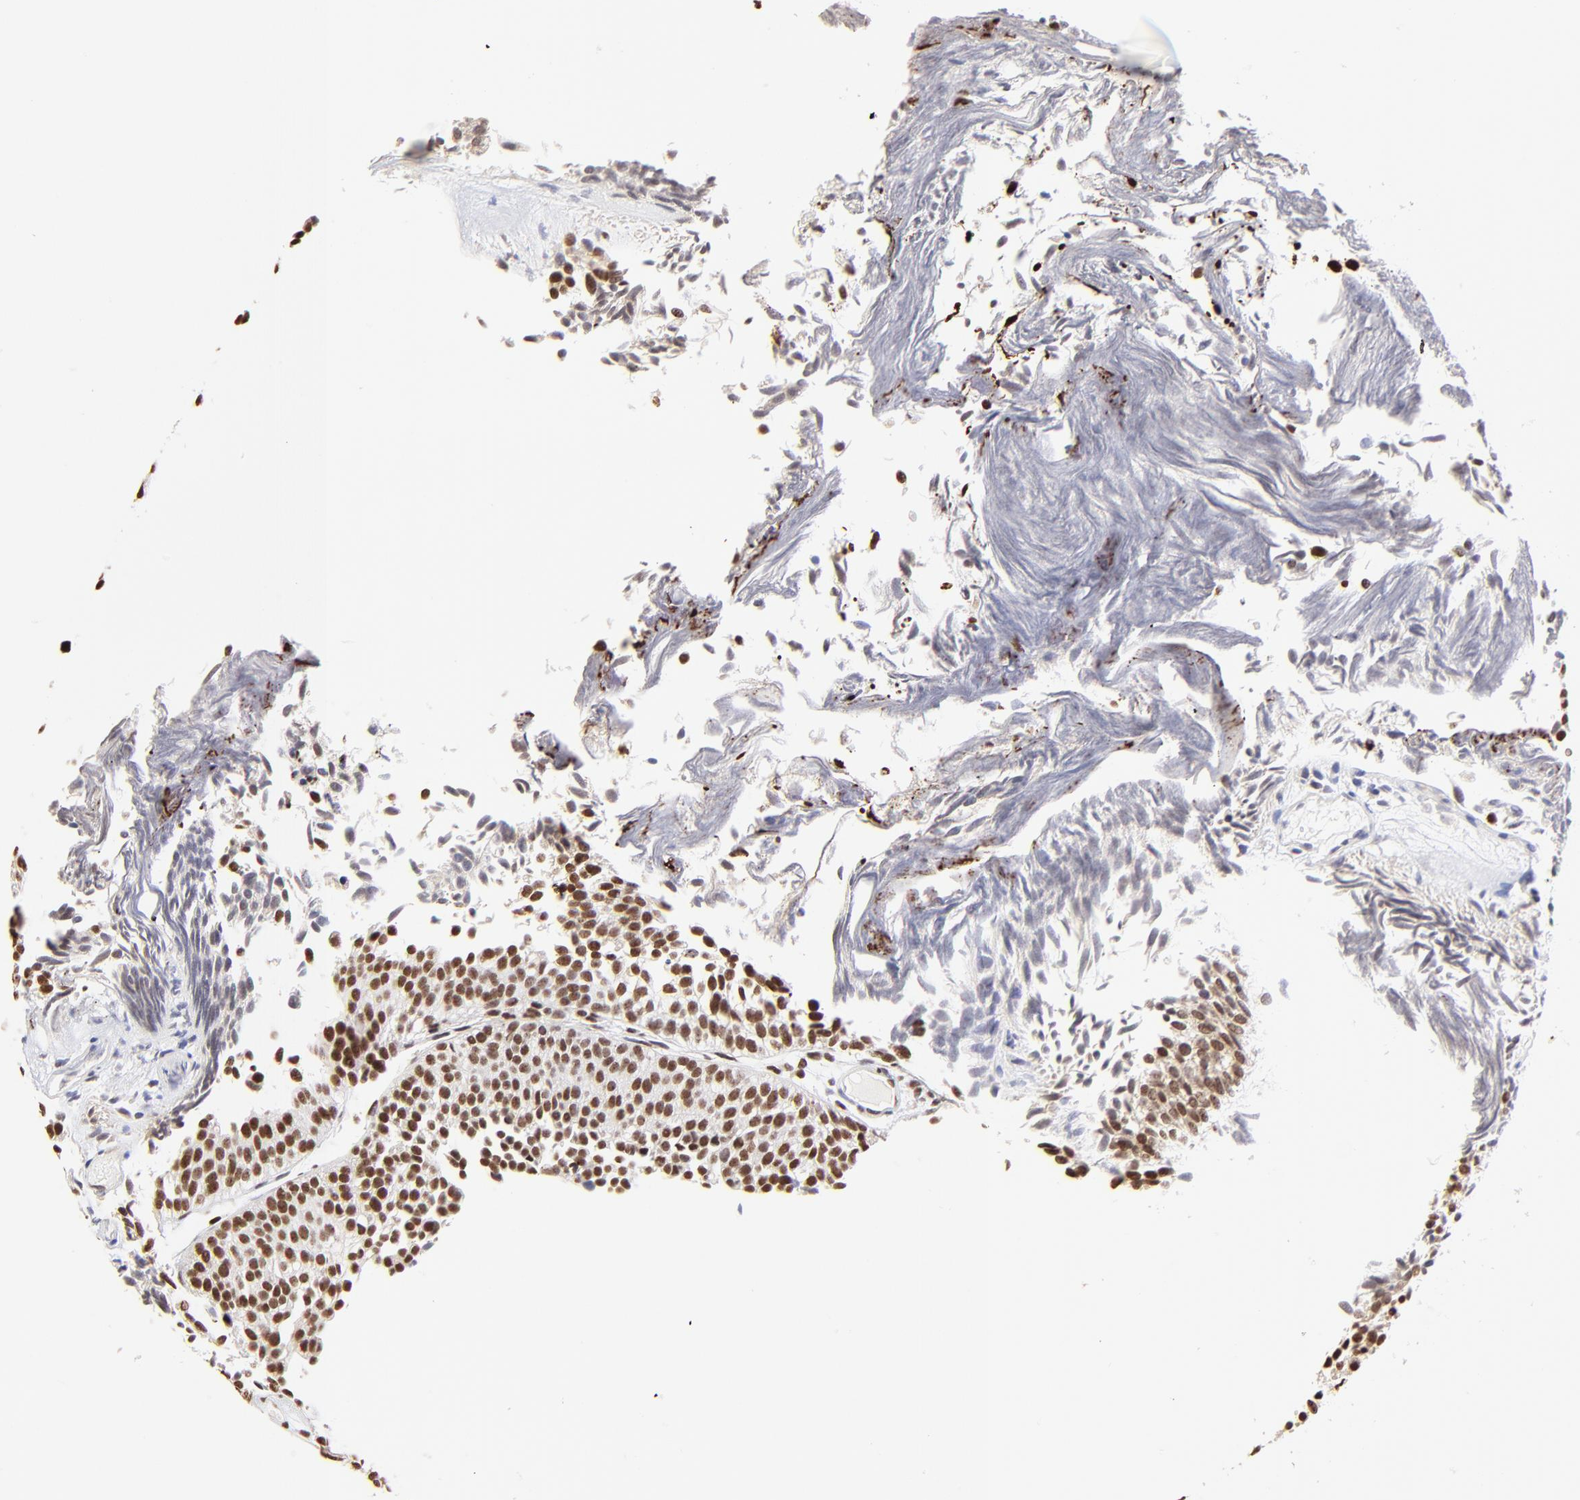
{"staining": {"intensity": "moderate", "quantity": ">75%", "location": "nuclear"}, "tissue": "urothelial cancer", "cell_type": "Tumor cells", "image_type": "cancer", "snomed": [{"axis": "morphology", "description": "Urothelial carcinoma, Low grade"}, {"axis": "topography", "description": "Urinary bladder"}], "caption": "Immunohistochemical staining of human urothelial carcinoma (low-grade) demonstrates medium levels of moderate nuclear expression in approximately >75% of tumor cells.", "gene": "ZNF670", "patient": {"sex": "male", "age": 84}}